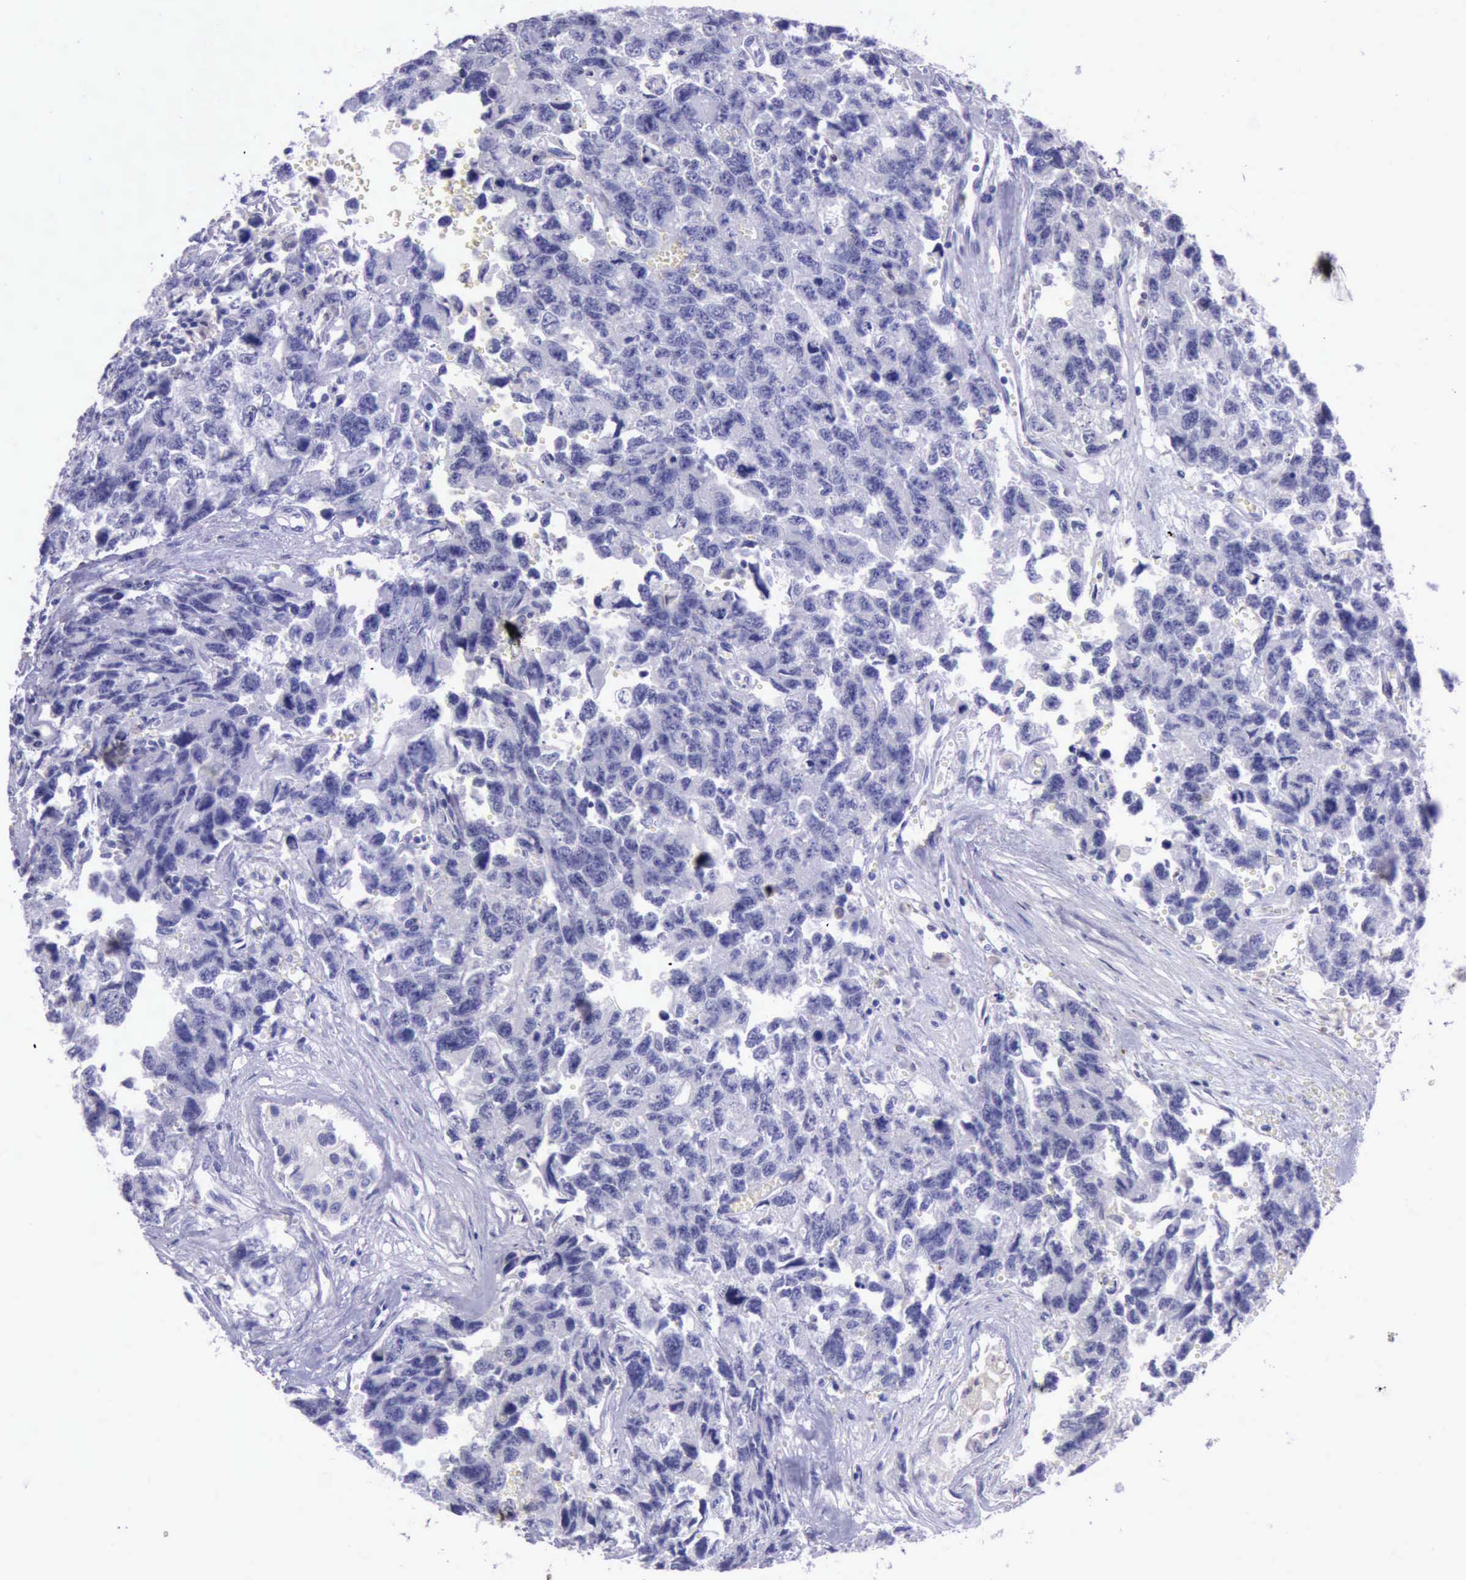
{"staining": {"intensity": "negative", "quantity": "none", "location": "none"}, "tissue": "testis cancer", "cell_type": "Tumor cells", "image_type": "cancer", "snomed": [{"axis": "morphology", "description": "Carcinoma, Embryonal, NOS"}, {"axis": "topography", "description": "Testis"}], "caption": "Immunohistochemistry (IHC) of testis cancer shows no positivity in tumor cells.", "gene": "BTK", "patient": {"sex": "male", "age": 31}}